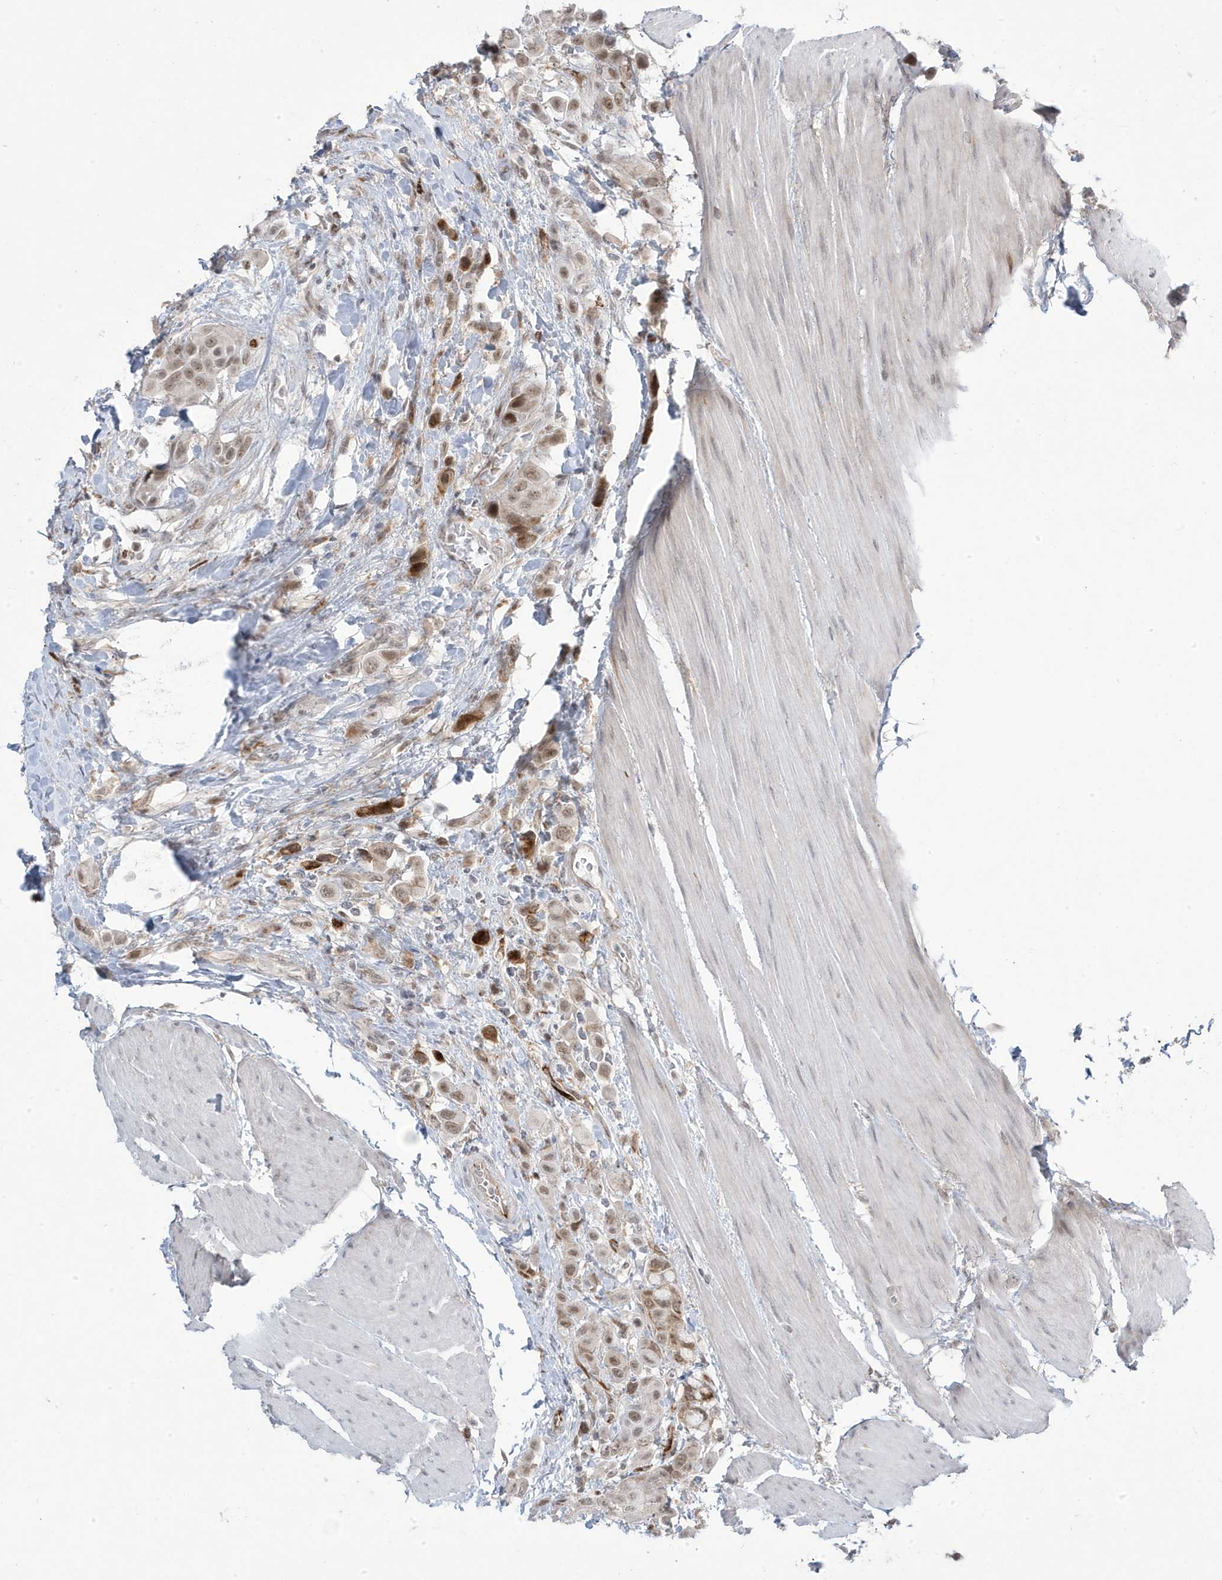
{"staining": {"intensity": "moderate", "quantity": ">75%", "location": "nuclear"}, "tissue": "urothelial cancer", "cell_type": "Tumor cells", "image_type": "cancer", "snomed": [{"axis": "morphology", "description": "Urothelial carcinoma, High grade"}, {"axis": "topography", "description": "Urinary bladder"}], "caption": "Brown immunohistochemical staining in human urothelial carcinoma (high-grade) reveals moderate nuclear positivity in approximately >75% of tumor cells.", "gene": "ADAMTSL3", "patient": {"sex": "male", "age": 50}}